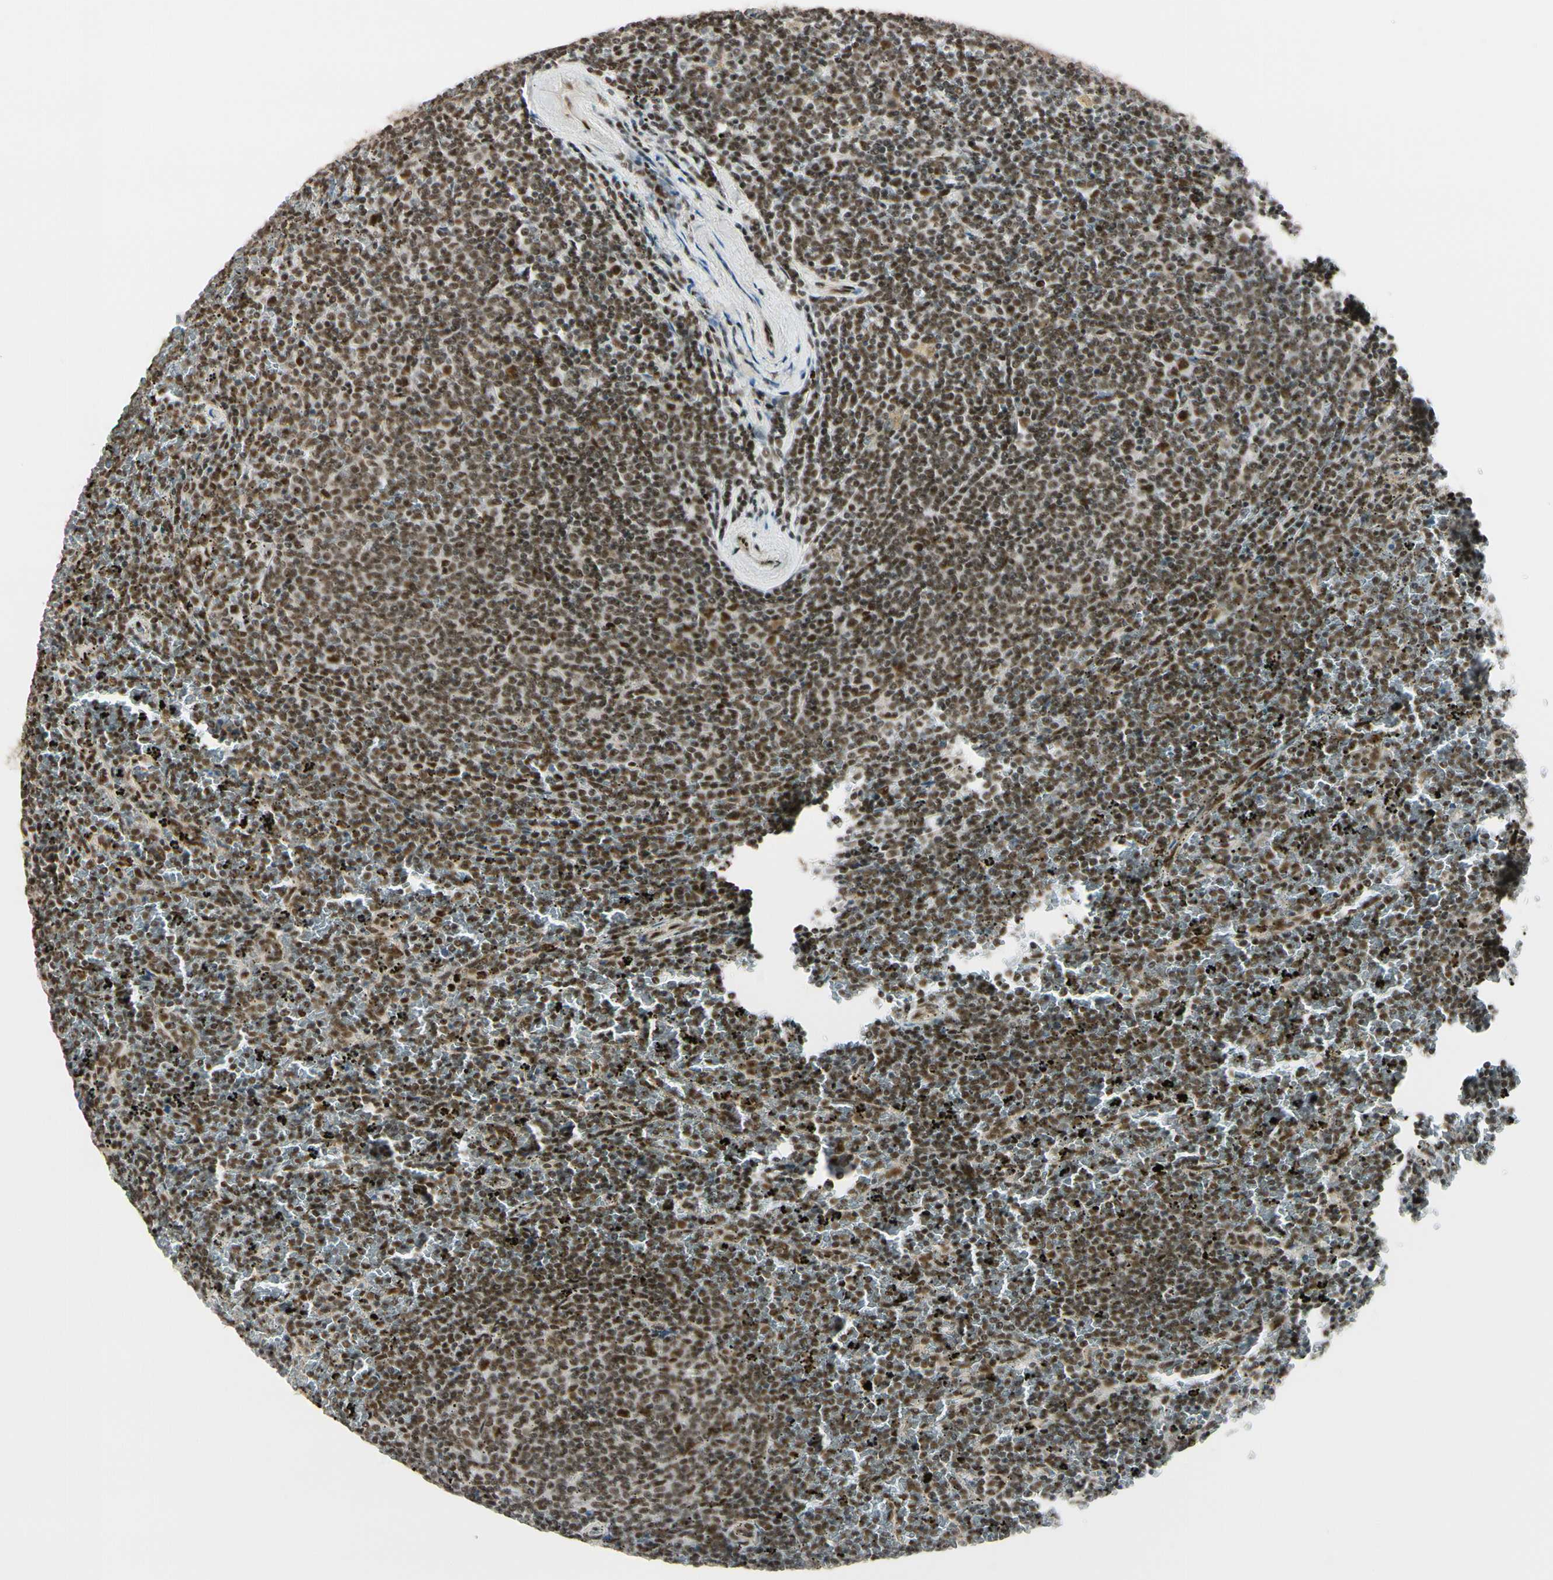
{"staining": {"intensity": "moderate", "quantity": ">75%", "location": "nuclear"}, "tissue": "lymphoma", "cell_type": "Tumor cells", "image_type": "cancer", "snomed": [{"axis": "morphology", "description": "Malignant lymphoma, non-Hodgkin's type, Low grade"}, {"axis": "topography", "description": "Spleen"}], "caption": "Brown immunohistochemical staining in human low-grade malignant lymphoma, non-Hodgkin's type demonstrates moderate nuclear staining in approximately >75% of tumor cells.", "gene": "CHAMP1", "patient": {"sex": "female", "age": 77}}